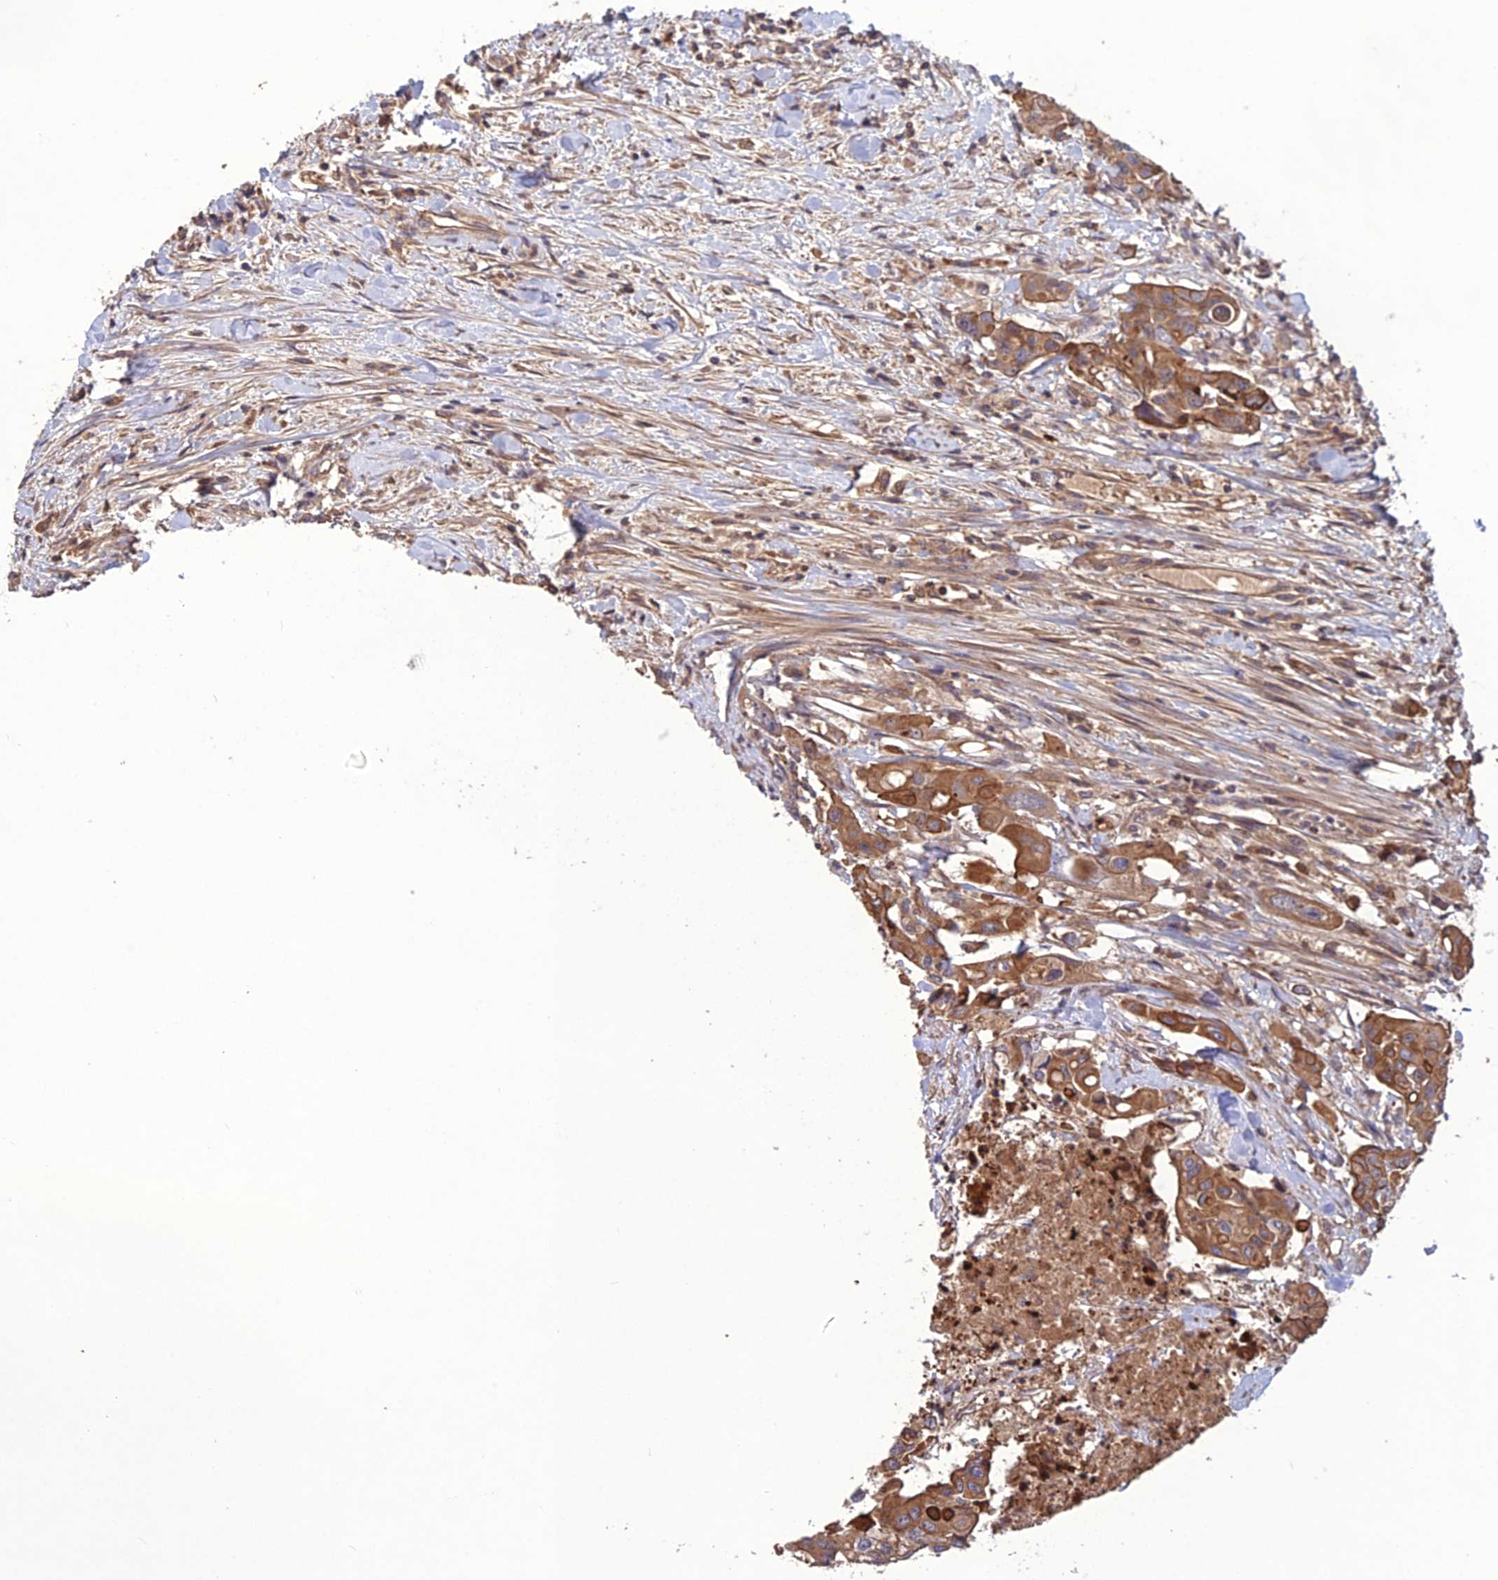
{"staining": {"intensity": "moderate", "quantity": ">75%", "location": "cytoplasmic/membranous"}, "tissue": "colorectal cancer", "cell_type": "Tumor cells", "image_type": "cancer", "snomed": [{"axis": "morphology", "description": "Adenocarcinoma, NOS"}, {"axis": "topography", "description": "Colon"}], "caption": "Tumor cells exhibit moderate cytoplasmic/membranous staining in approximately >75% of cells in adenocarcinoma (colorectal). (DAB (3,3'-diaminobenzidine) IHC, brown staining for protein, blue staining for nuclei).", "gene": "GALR2", "patient": {"sex": "male", "age": 77}}